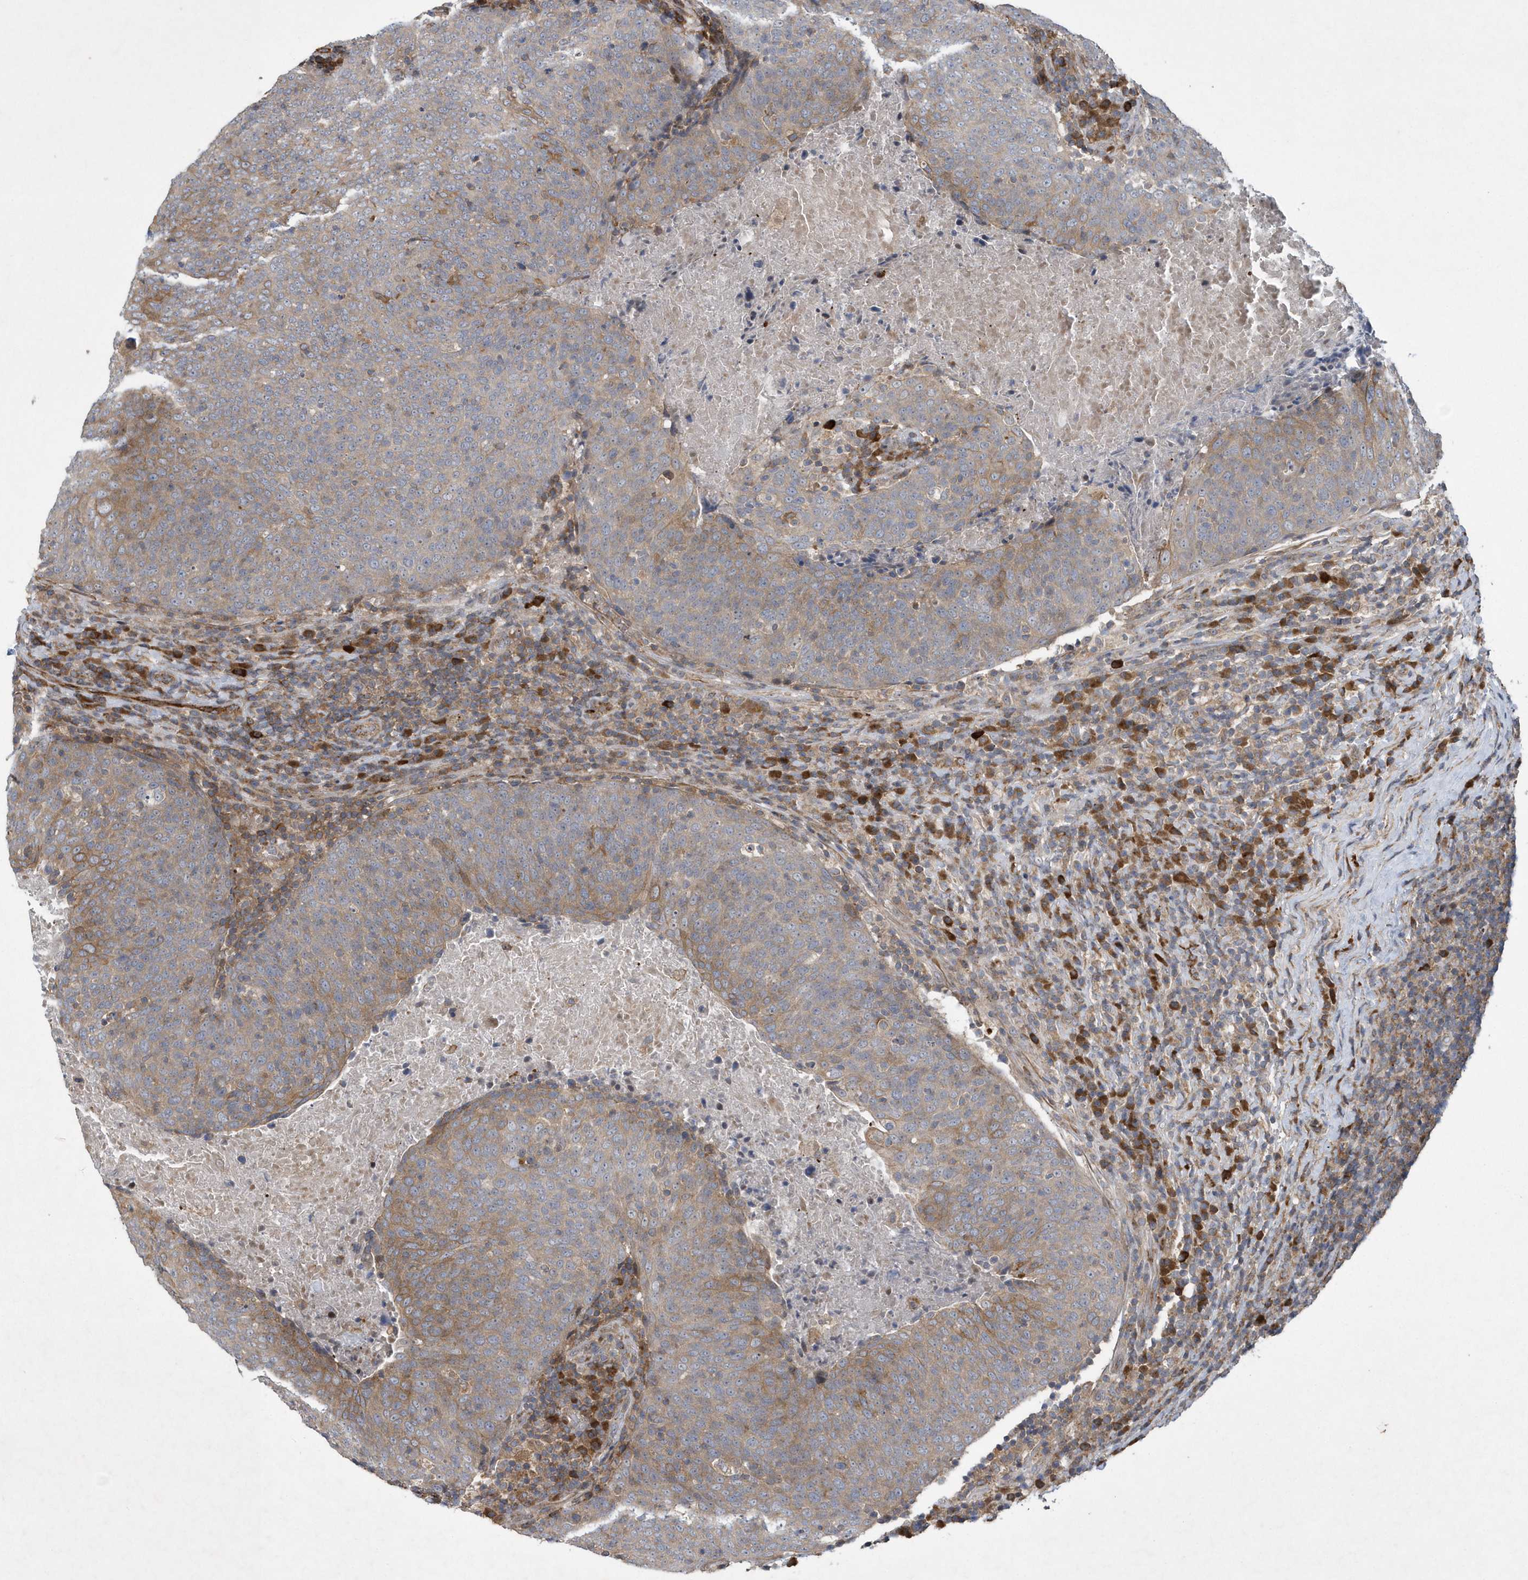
{"staining": {"intensity": "moderate", "quantity": "<25%", "location": "cytoplasmic/membranous"}, "tissue": "head and neck cancer", "cell_type": "Tumor cells", "image_type": "cancer", "snomed": [{"axis": "morphology", "description": "Squamous cell carcinoma, NOS"}, {"axis": "morphology", "description": "Squamous cell carcinoma, metastatic, NOS"}, {"axis": "topography", "description": "Lymph node"}, {"axis": "topography", "description": "Head-Neck"}], "caption": "IHC (DAB (3,3'-diaminobenzidine)) staining of human metastatic squamous cell carcinoma (head and neck) shows moderate cytoplasmic/membranous protein expression in about <25% of tumor cells. Using DAB (3,3'-diaminobenzidine) (brown) and hematoxylin (blue) stains, captured at high magnification using brightfield microscopy.", "gene": "N4BP2", "patient": {"sex": "male", "age": 62}}